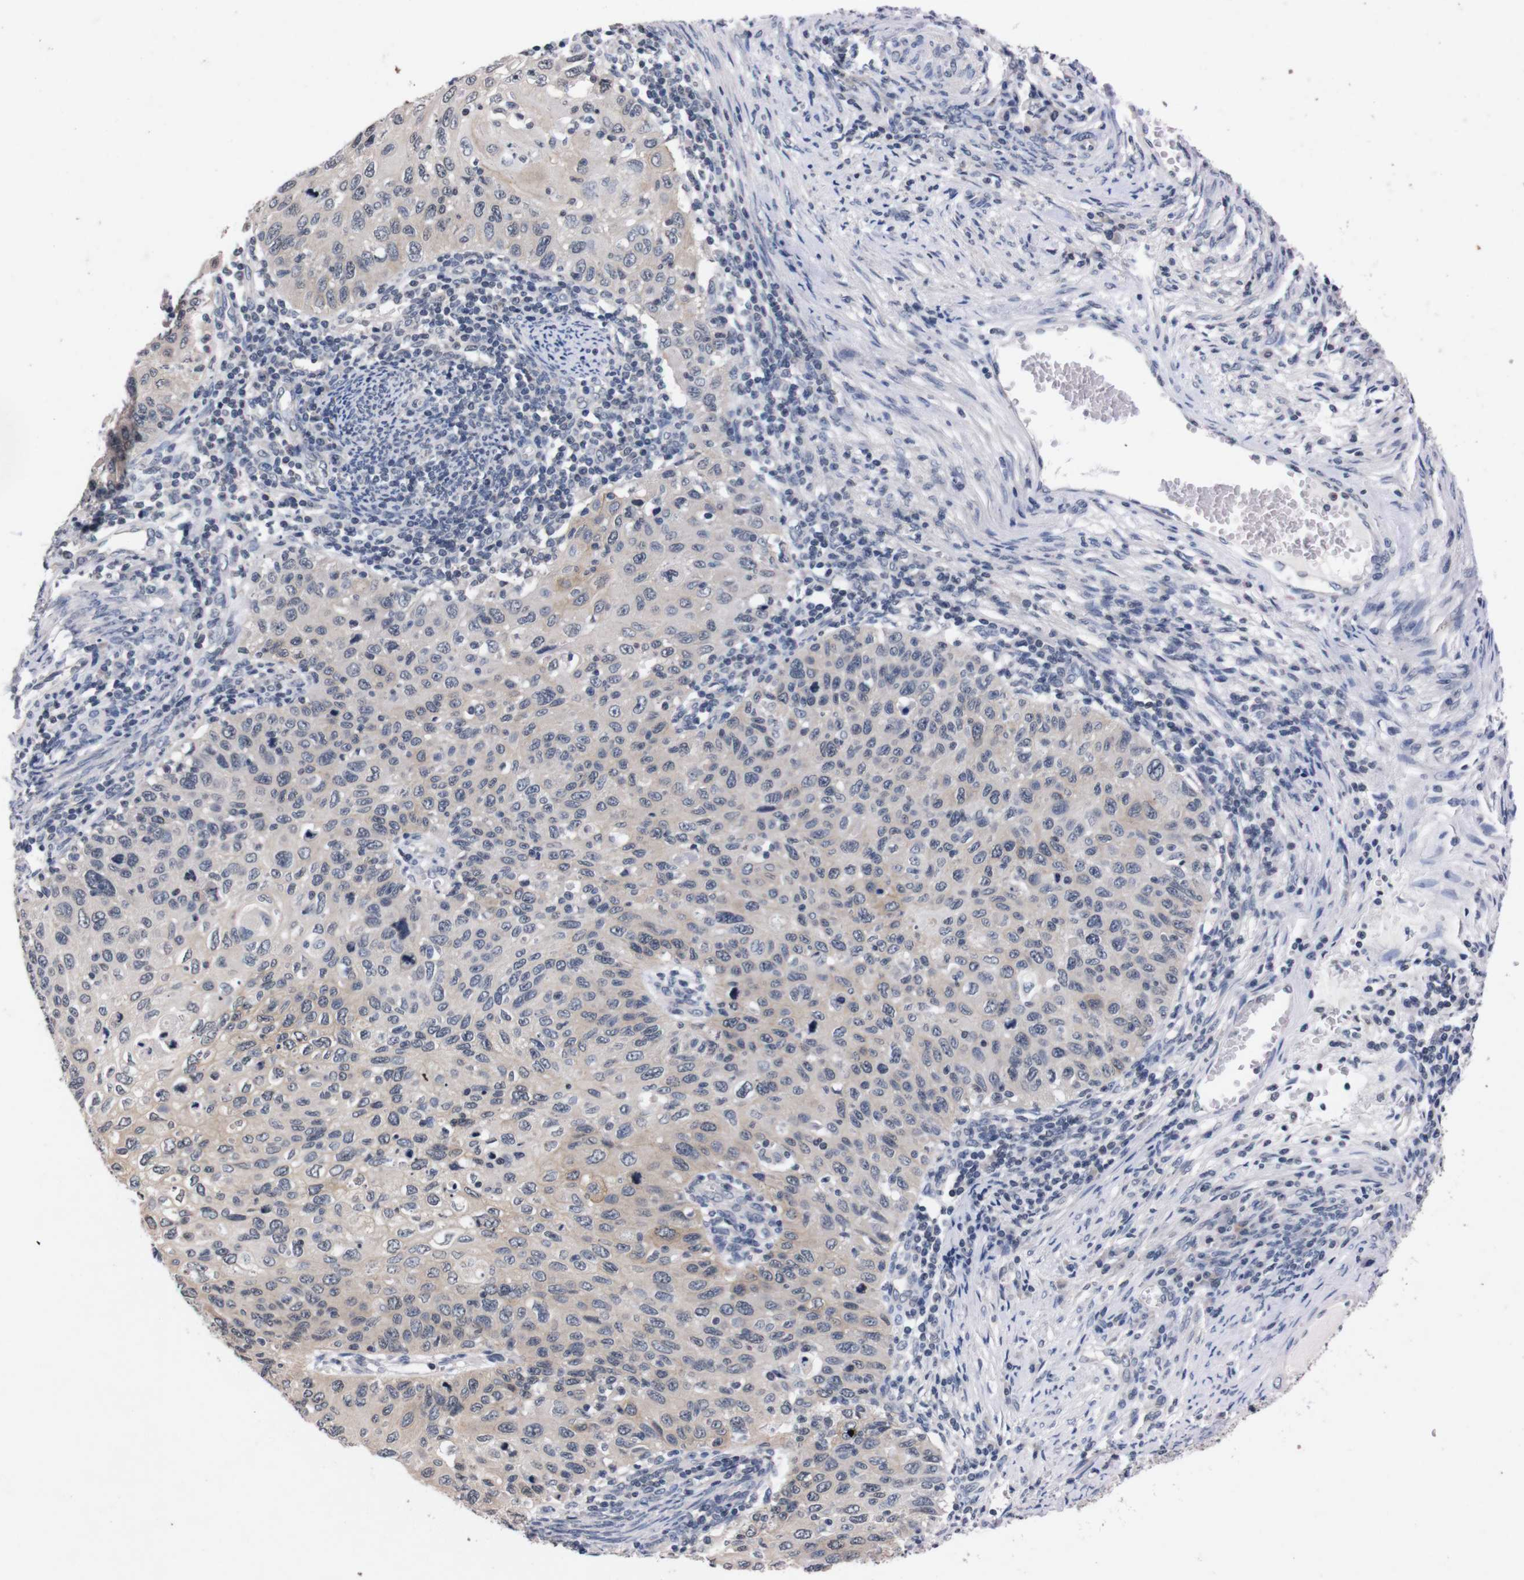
{"staining": {"intensity": "weak", "quantity": "<25%", "location": "cytoplasmic/membranous"}, "tissue": "cervical cancer", "cell_type": "Tumor cells", "image_type": "cancer", "snomed": [{"axis": "morphology", "description": "Squamous cell carcinoma, NOS"}, {"axis": "topography", "description": "Cervix"}], "caption": "Immunohistochemistry (IHC) micrograph of cervical cancer stained for a protein (brown), which shows no expression in tumor cells.", "gene": "TNFRSF21", "patient": {"sex": "female", "age": 70}}